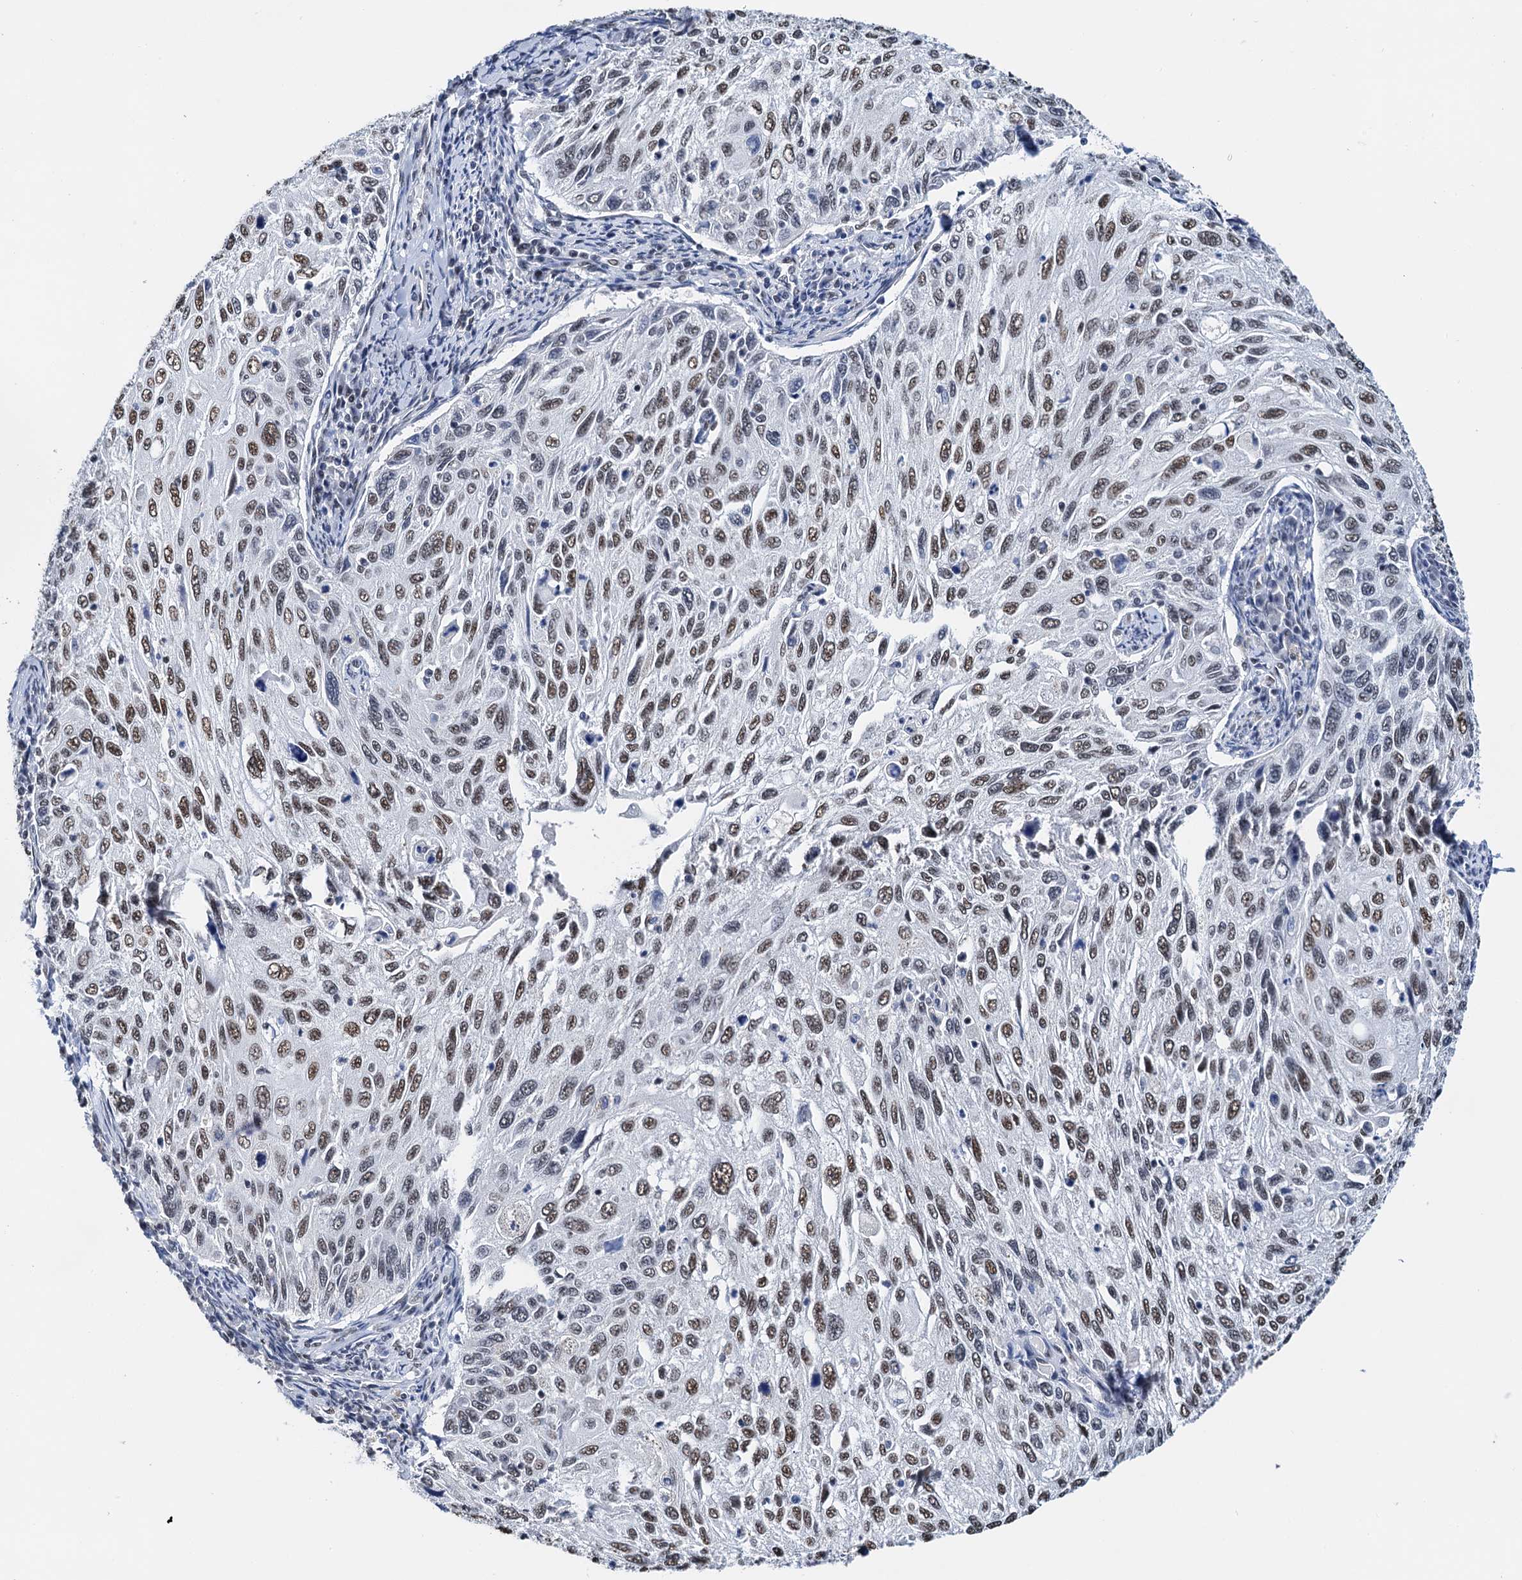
{"staining": {"intensity": "moderate", "quantity": ">75%", "location": "nuclear"}, "tissue": "cervical cancer", "cell_type": "Tumor cells", "image_type": "cancer", "snomed": [{"axis": "morphology", "description": "Squamous cell carcinoma, NOS"}, {"axis": "topography", "description": "Cervix"}], "caption": "Protein expression by IHC shows moderate nuclear staining in about >75% of tumor cells in squamous cell carcinoma (cervical).", "gene": "SLTM", "patient": {"sex": "female", "age": 70}}